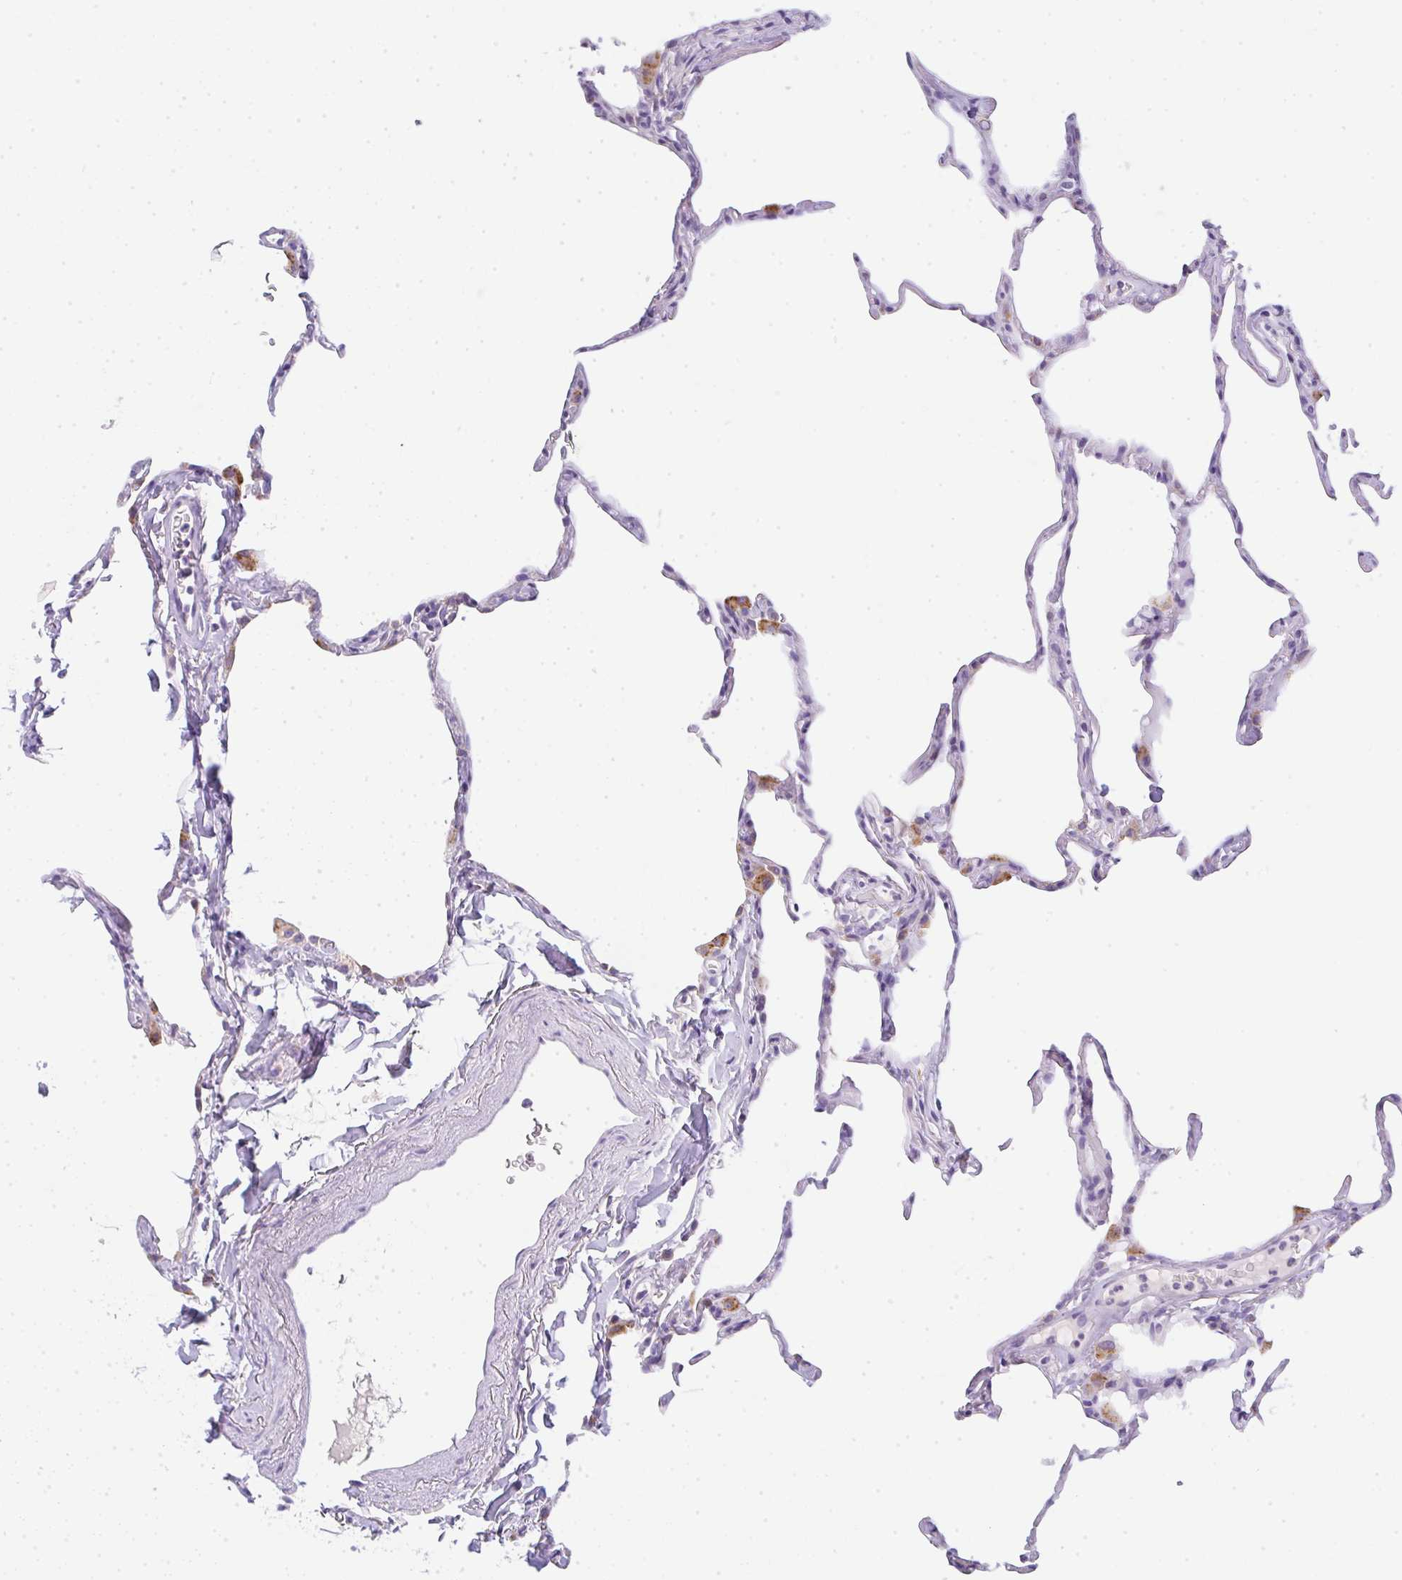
{"staining": {"intensity": "negative", "quantity": "none", "location": "none"}, "tissue": "lung", "cell_type": "Alveolar cells", "image_type": "normal", "snomed": [{"axis": "morphology", "description": "Normal tissue, NOS"}, {"axis": "topography", "description": "Lung"}], "caption": "Protein analysis of unremarkable lung displays no significant expression in alveolar cells. Brightfield microscopy of immunohistochemistry stained with DAB (3,3'-diaminobenzidine) (brown) and hematoxylin (blue), captured at high magnification.", "gene": "LPAR4", "patient": {"sex": "male", "age": 65}}